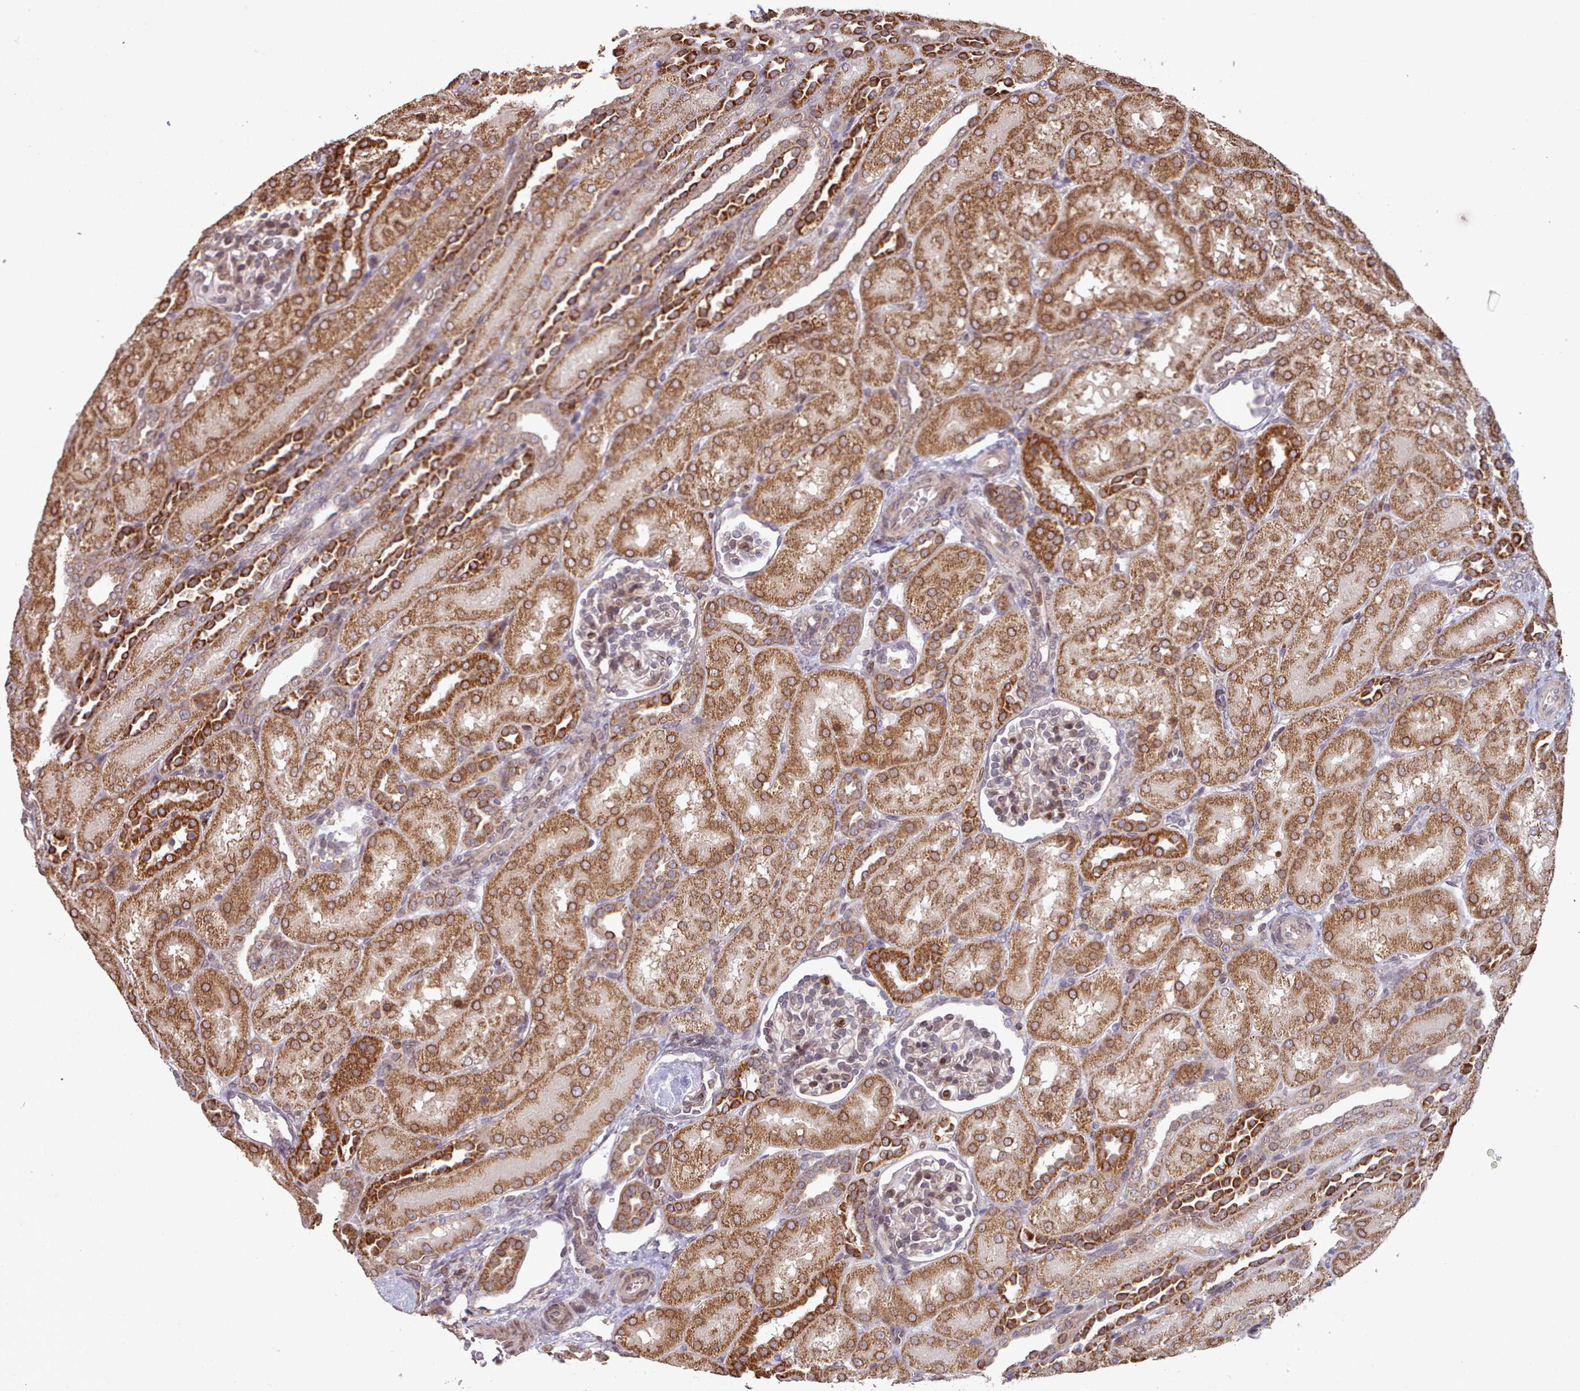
{"staining": {"intensity": "moderate", "quantity": "25%-75%", "location": "cytoplasmic/membranous,nuclear"}, "tissue": "kidney", "cell_type": "Cells in glomeruli", "image_type": "normal", "snomed": [{"axis": "morphology", "description": "Normal tissue, NOS"}, {"axis": "topography", "description": "Kidney"}], "caption": "Immunohistochemical staining of unremarkable human kidney shows moderate cytoplasmic/membranous,nuclear protein positivity in approximately 25%-75% of cells in glomeruli. (Brightfield microscopy of DAB IHC at high magnification).", "gene": "TOR1AIP1", "patient": {"sex": "male", "age": 1}}